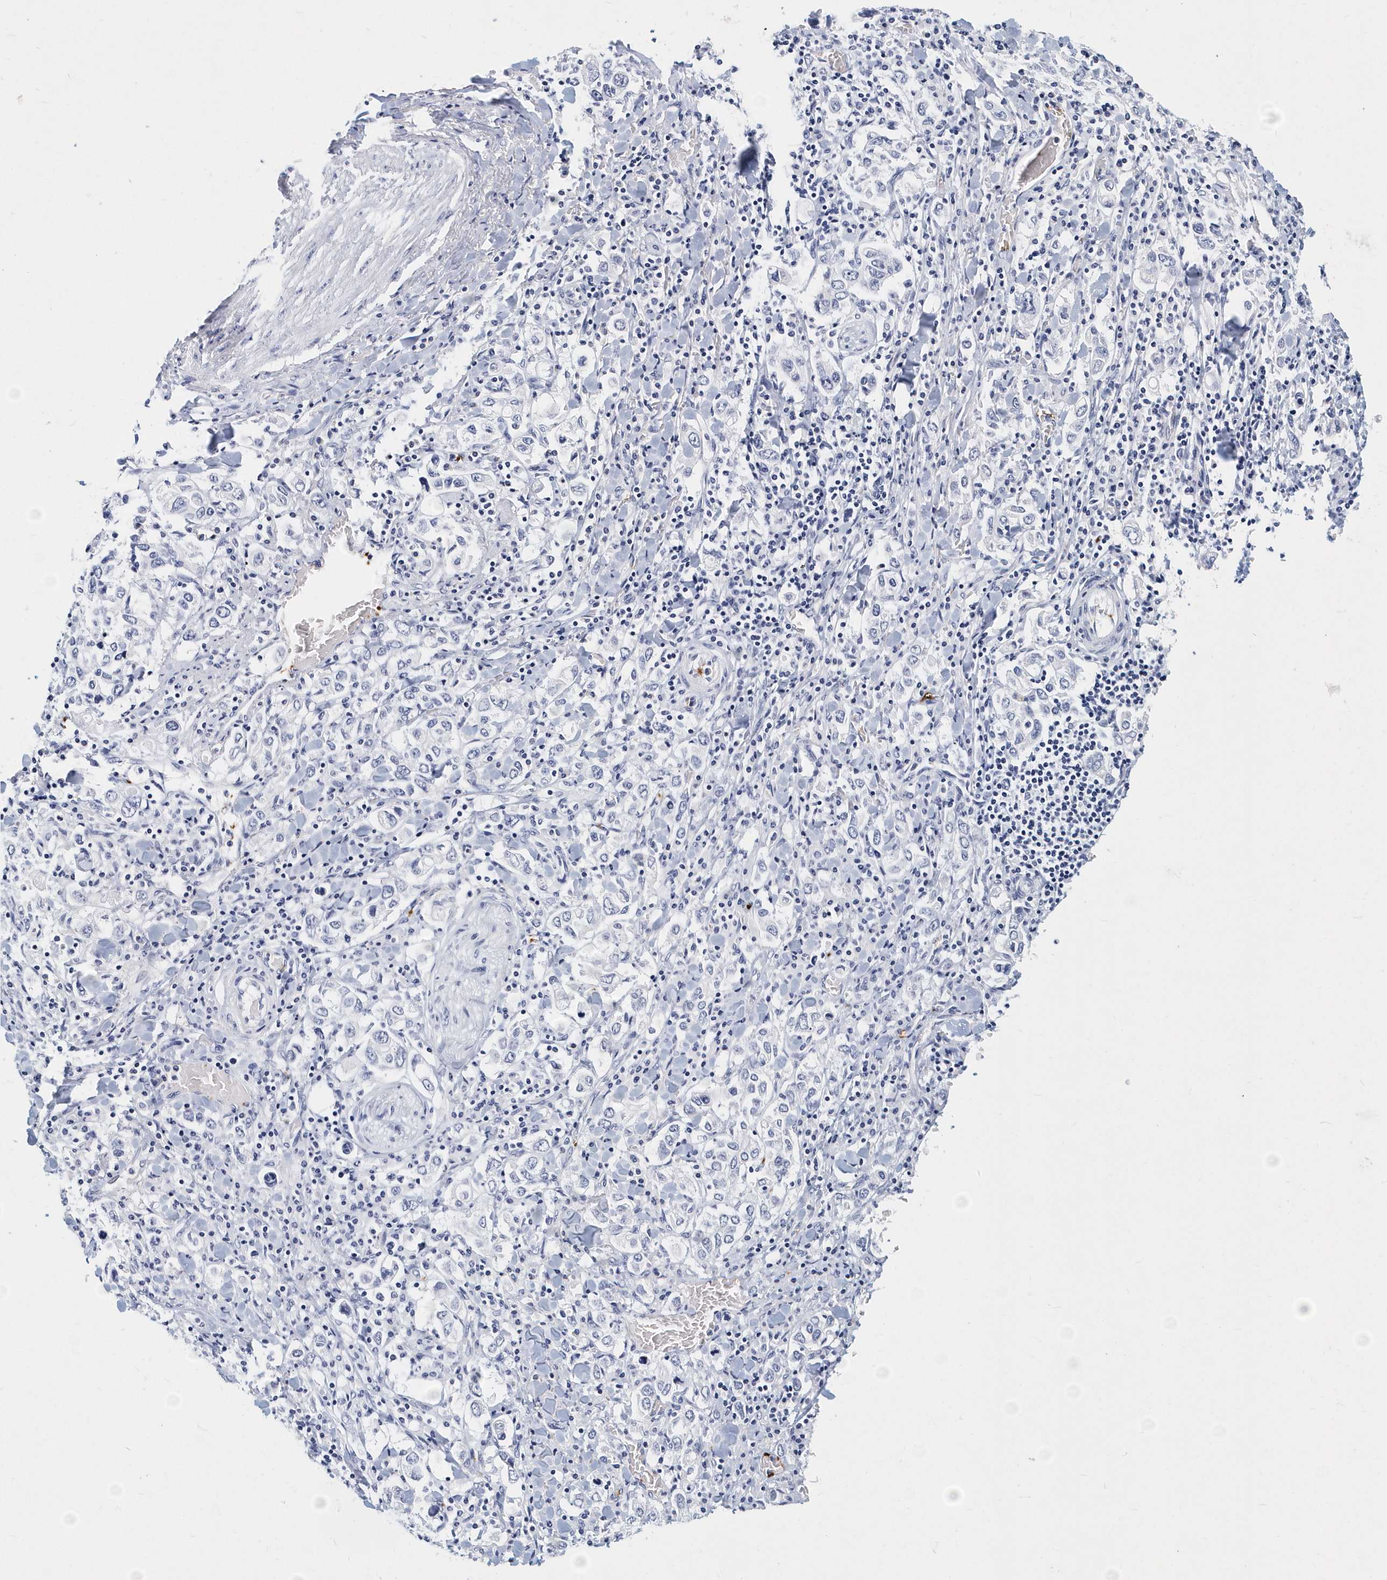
{"staining": {"intensity": "negative", "quantity": "none", "location": "none"}, "tissue": "stomach cancer", "cell_type": "Tumor cells", "image_type": "cancer", "snomed": [{"axis": "morphology", "description": "Adenocarcinoma, NOS"}, {"axis": "topography", "description": "Stomach, upper"}], "caption": "Tumor cells show no significant protein staining in adenocarcinoma (stomach).", "gene": "ITGA2B", "patient": {"sex": "male", "age": 62}}